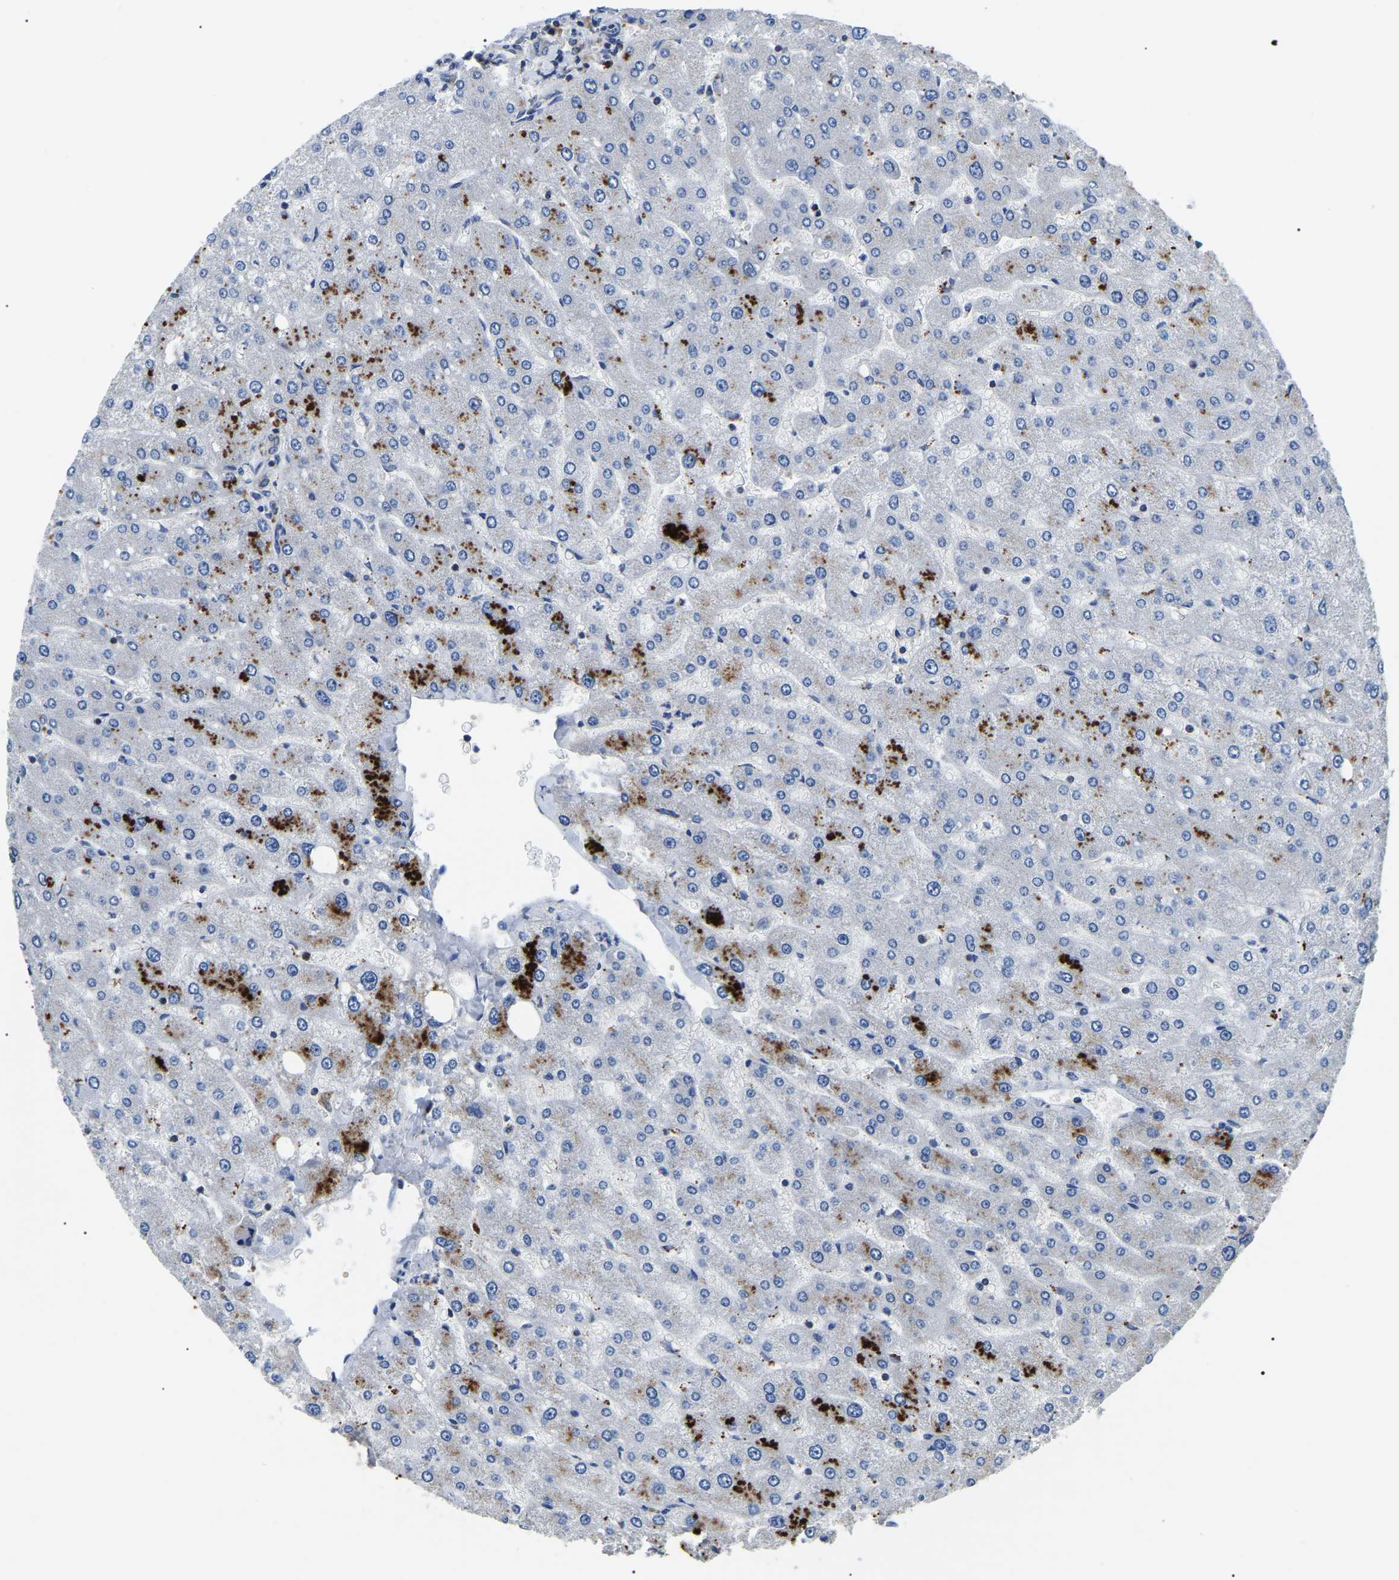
{"staining": {"intensity": "weak", "quantity": ">75%", "location": "cytoplasmic/membranous"}, "tissue": "liver", "cell_type": "Cholangiocytes", "image_type": "normal", "snomed": [{"axis": "morphology", "description": "Normal tissue, NOS"}, {"axis": "topography", "description": "Liver"}], "caption": "Protein expression analysis of unremarkable liver reveals weak cytoplasmic/membranous staining in approximately >75% of cholangiocytes.", "gene": "PPM1E", "patient": {"sex": "male", "age": 55}}